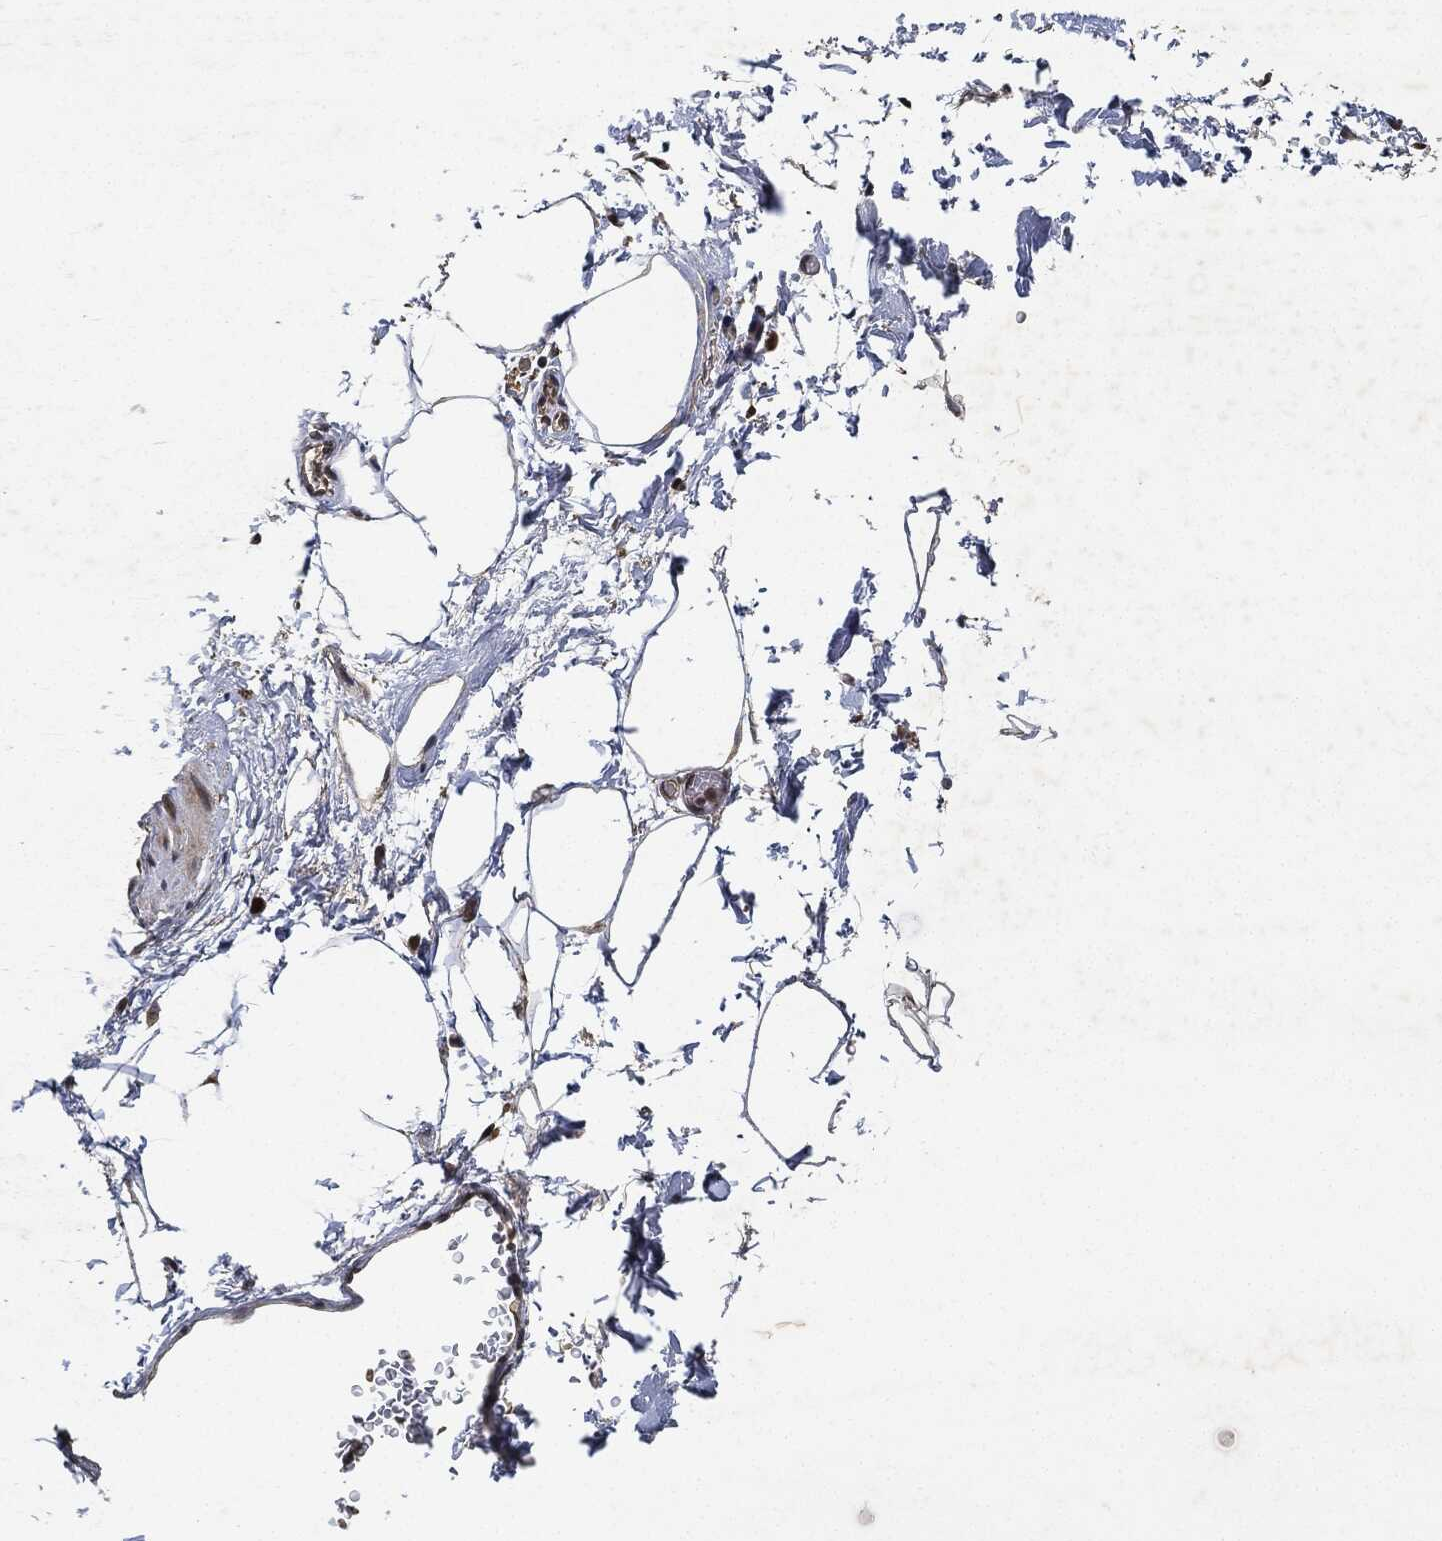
{"staining": {"intensity": "moderate", "quantity": "25%-75%", "location": "cytoplasmic/membranous"}, "tissue": "adipose tissue", "cell_type": "Adipocytes", "image_type": "normal", "snomed": [{"axis": "morphology", "description": "Normal tissue, NOS"}, {"axis": "topography", "description": "Soft tissue"}, {"axis": "topography", "description": "Adipose tissue"}, {"axis": "topography", "description": "Vascular tissue"}, {"axis": "topography", "description": "Peripheral nerve tissue"}], "caption": "The immunohistochemical stain shows moderate cytoplasmic/membranous positivity in adipocytes of normal adipose tissue.", "gene": "MLST8", "patient": {"sex": "male", "age": 68}}